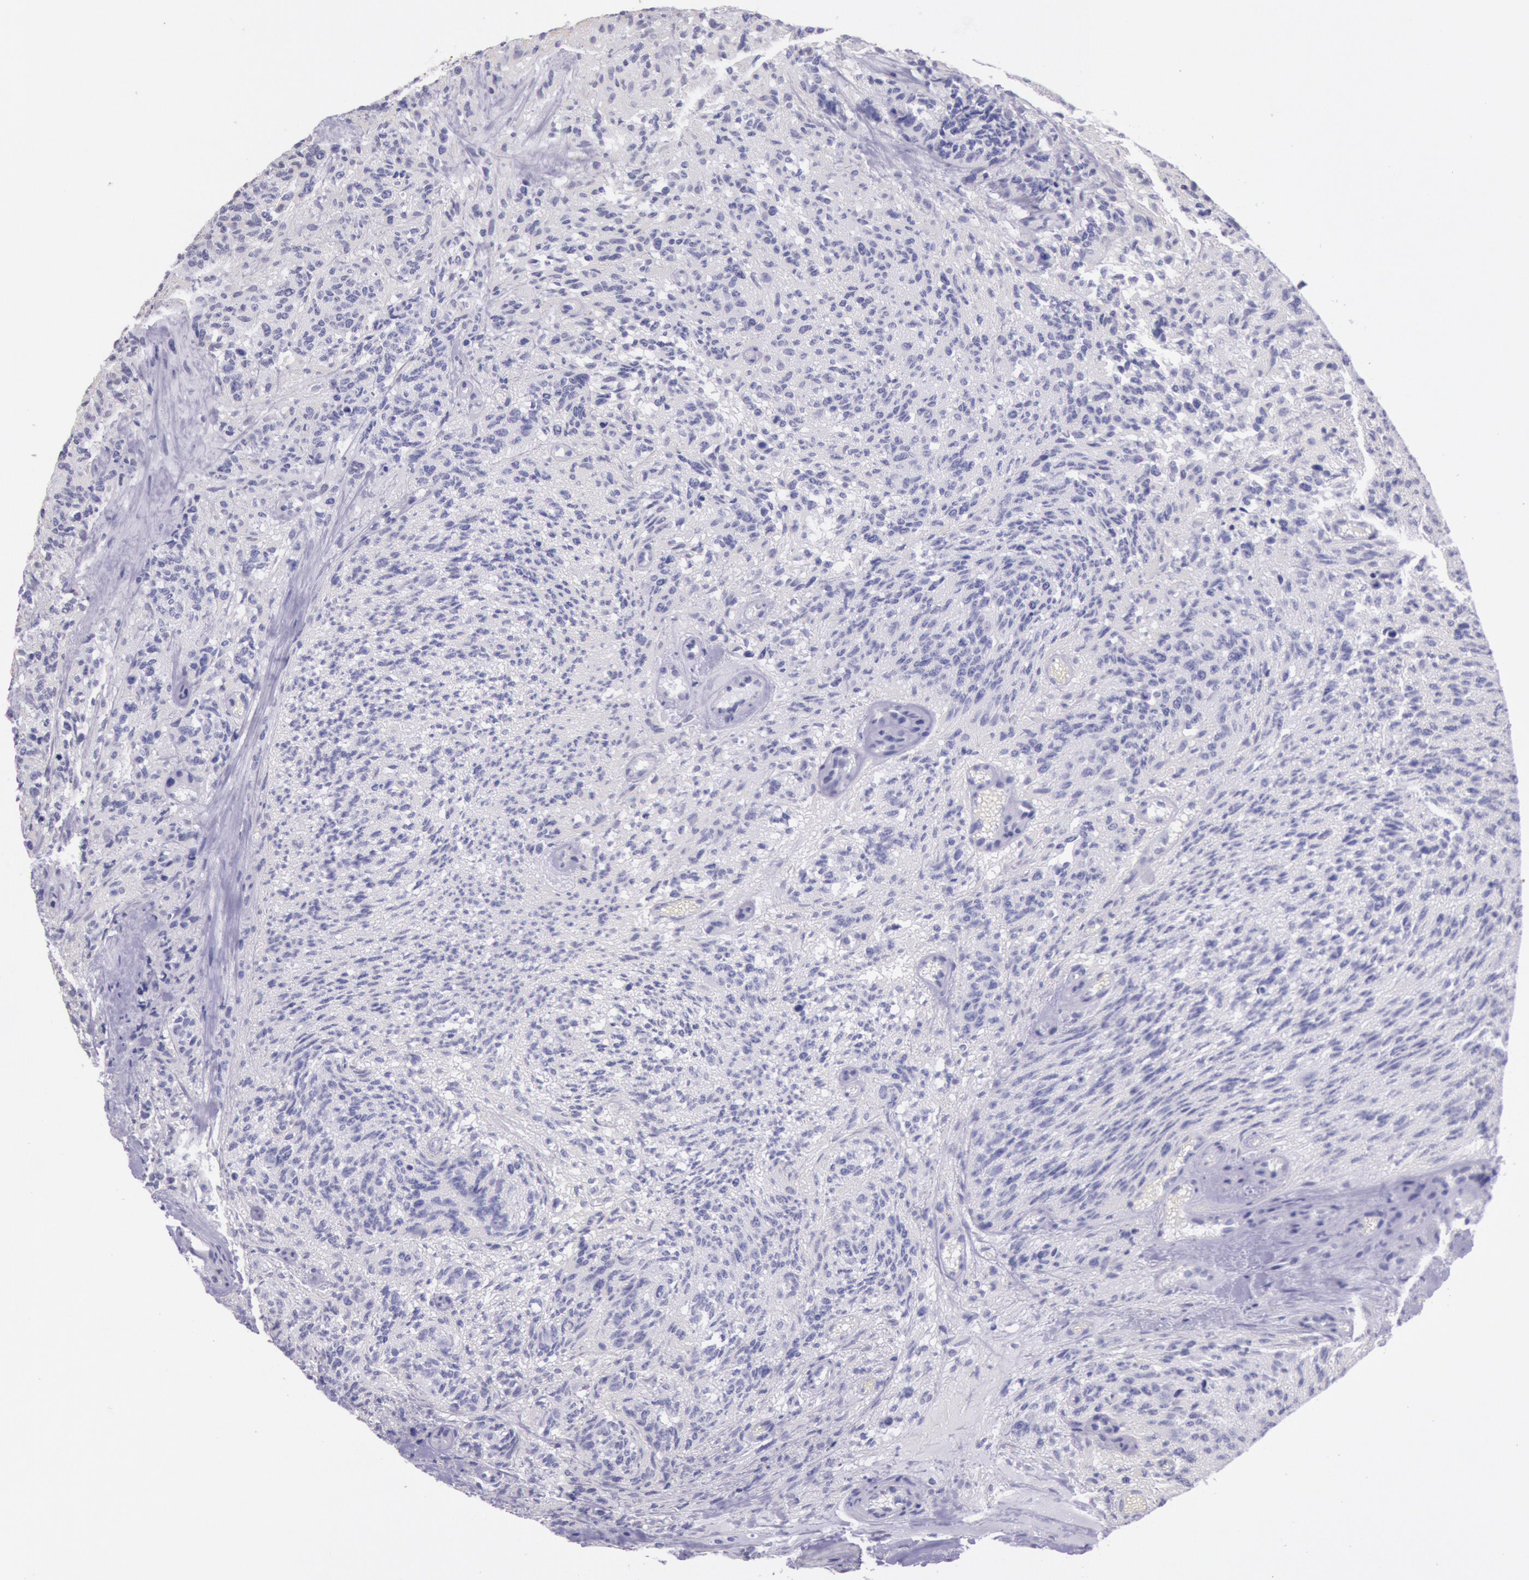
{"staining": {"intensity": "negative", "quantity": "none", "location": "none"}, "tissue": "glioma", "cell_type": "Tumor cells", "image_type": "cancer", "snomed": [{"axis": "morphology", "description": "Glioma, malignant, High grade"}, {"axis": "topography", "description": "Brain"}], "caption": "Glioma stained for a protein using immunohistochemistry exhibits no expression tumor cells.", "gene": "FRMD6", "patient": {"sex": "male", "age": 36}}